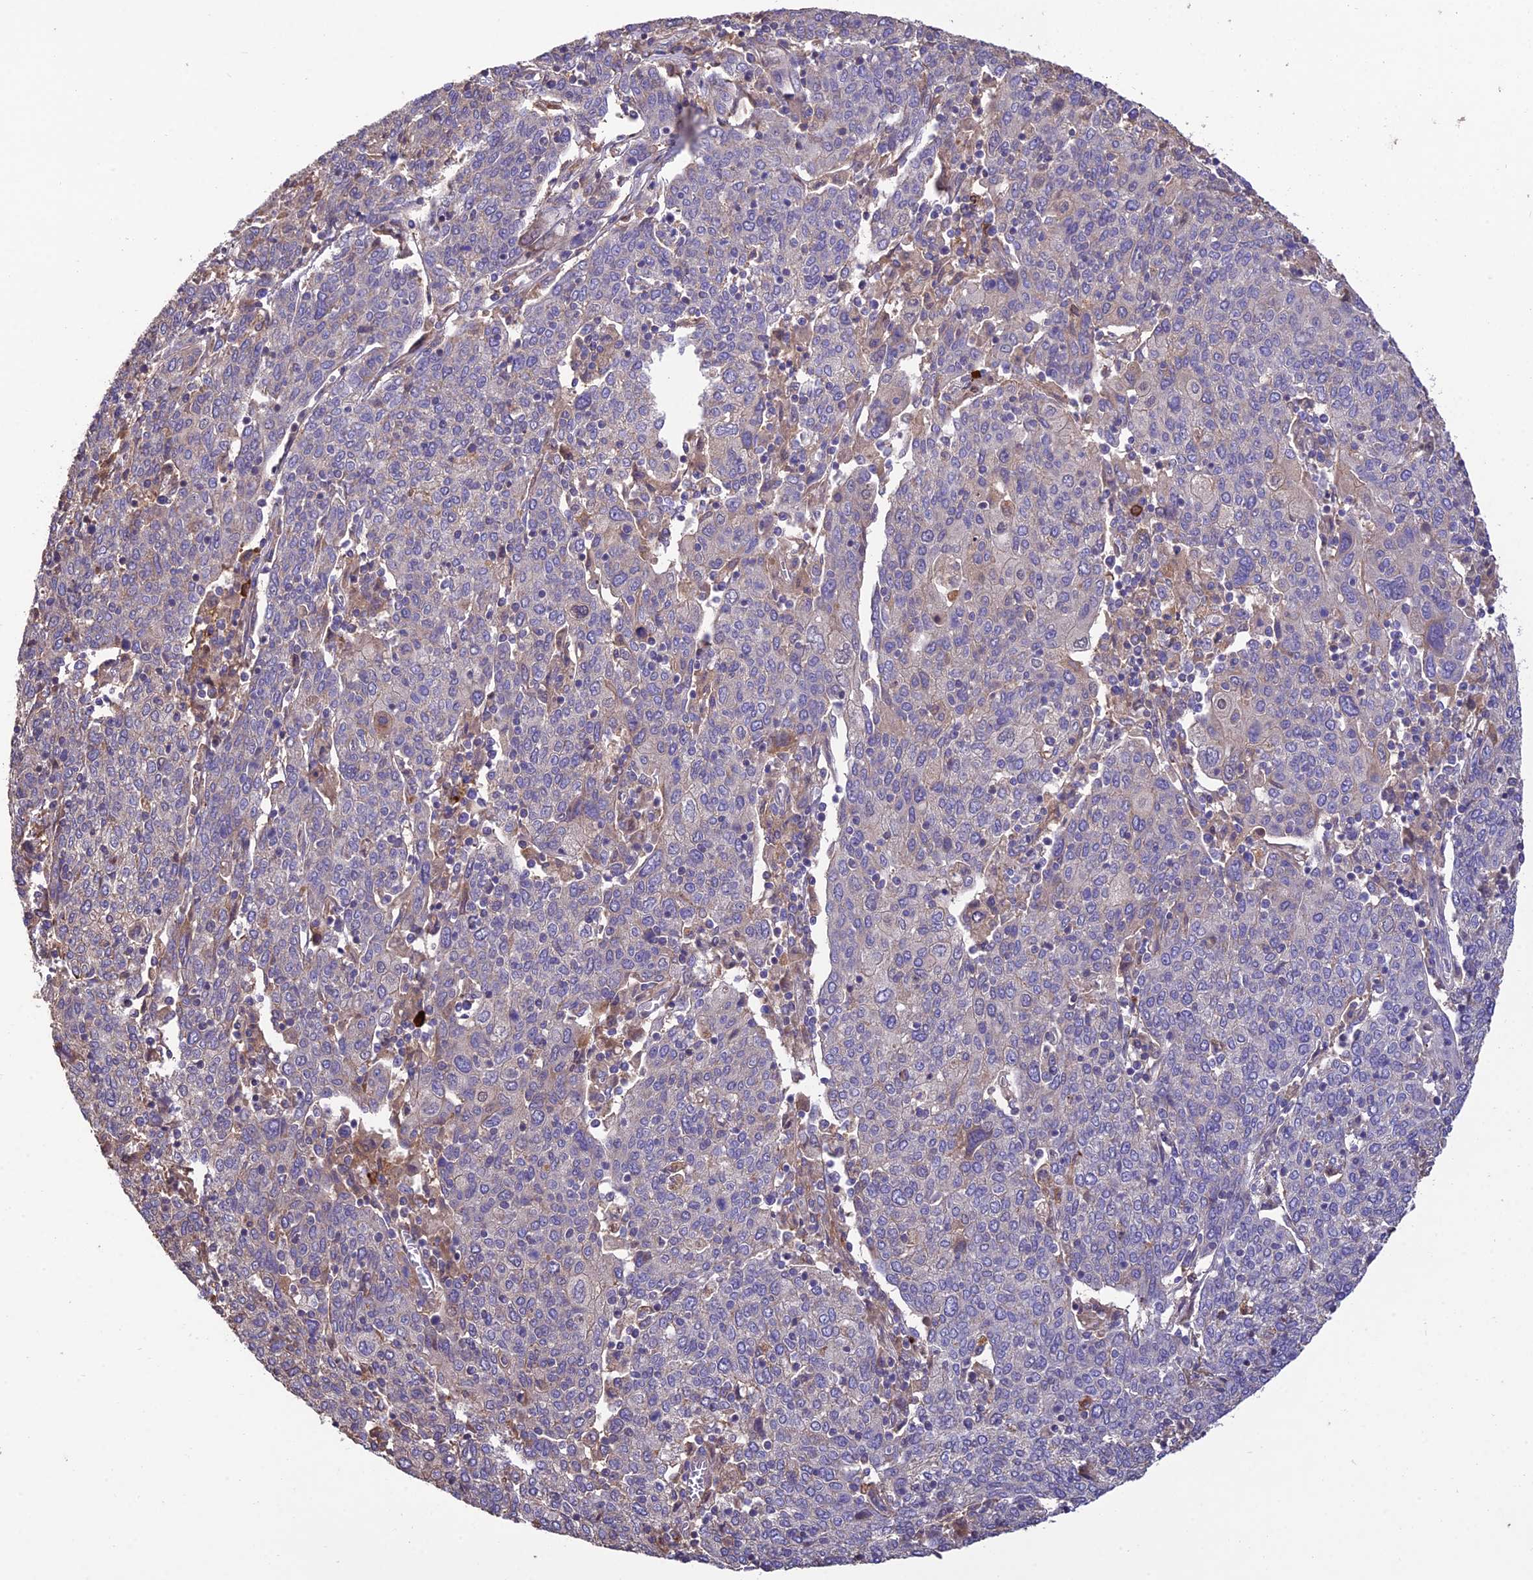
{"staining": {"intensity": "negative", "quantity": "none", "location": "none"}, "tissue": "cervical cancer", "cell_type": "Tumor cells", "image_type": "cancer", "snomed": [{"axis": "morphology", "description": "Squamous cell carcinoma, NOS"}, {"axis": "topography", "description": "Cervix"}], "caption": "Tumor cells show no significant staining in cervical cancer (squamous cell carcinoma). (Brightfield microscopy of DAB IHC at high magnification).", "gene": "MIOS", "patient": {"sex": "female", "age": 67}}